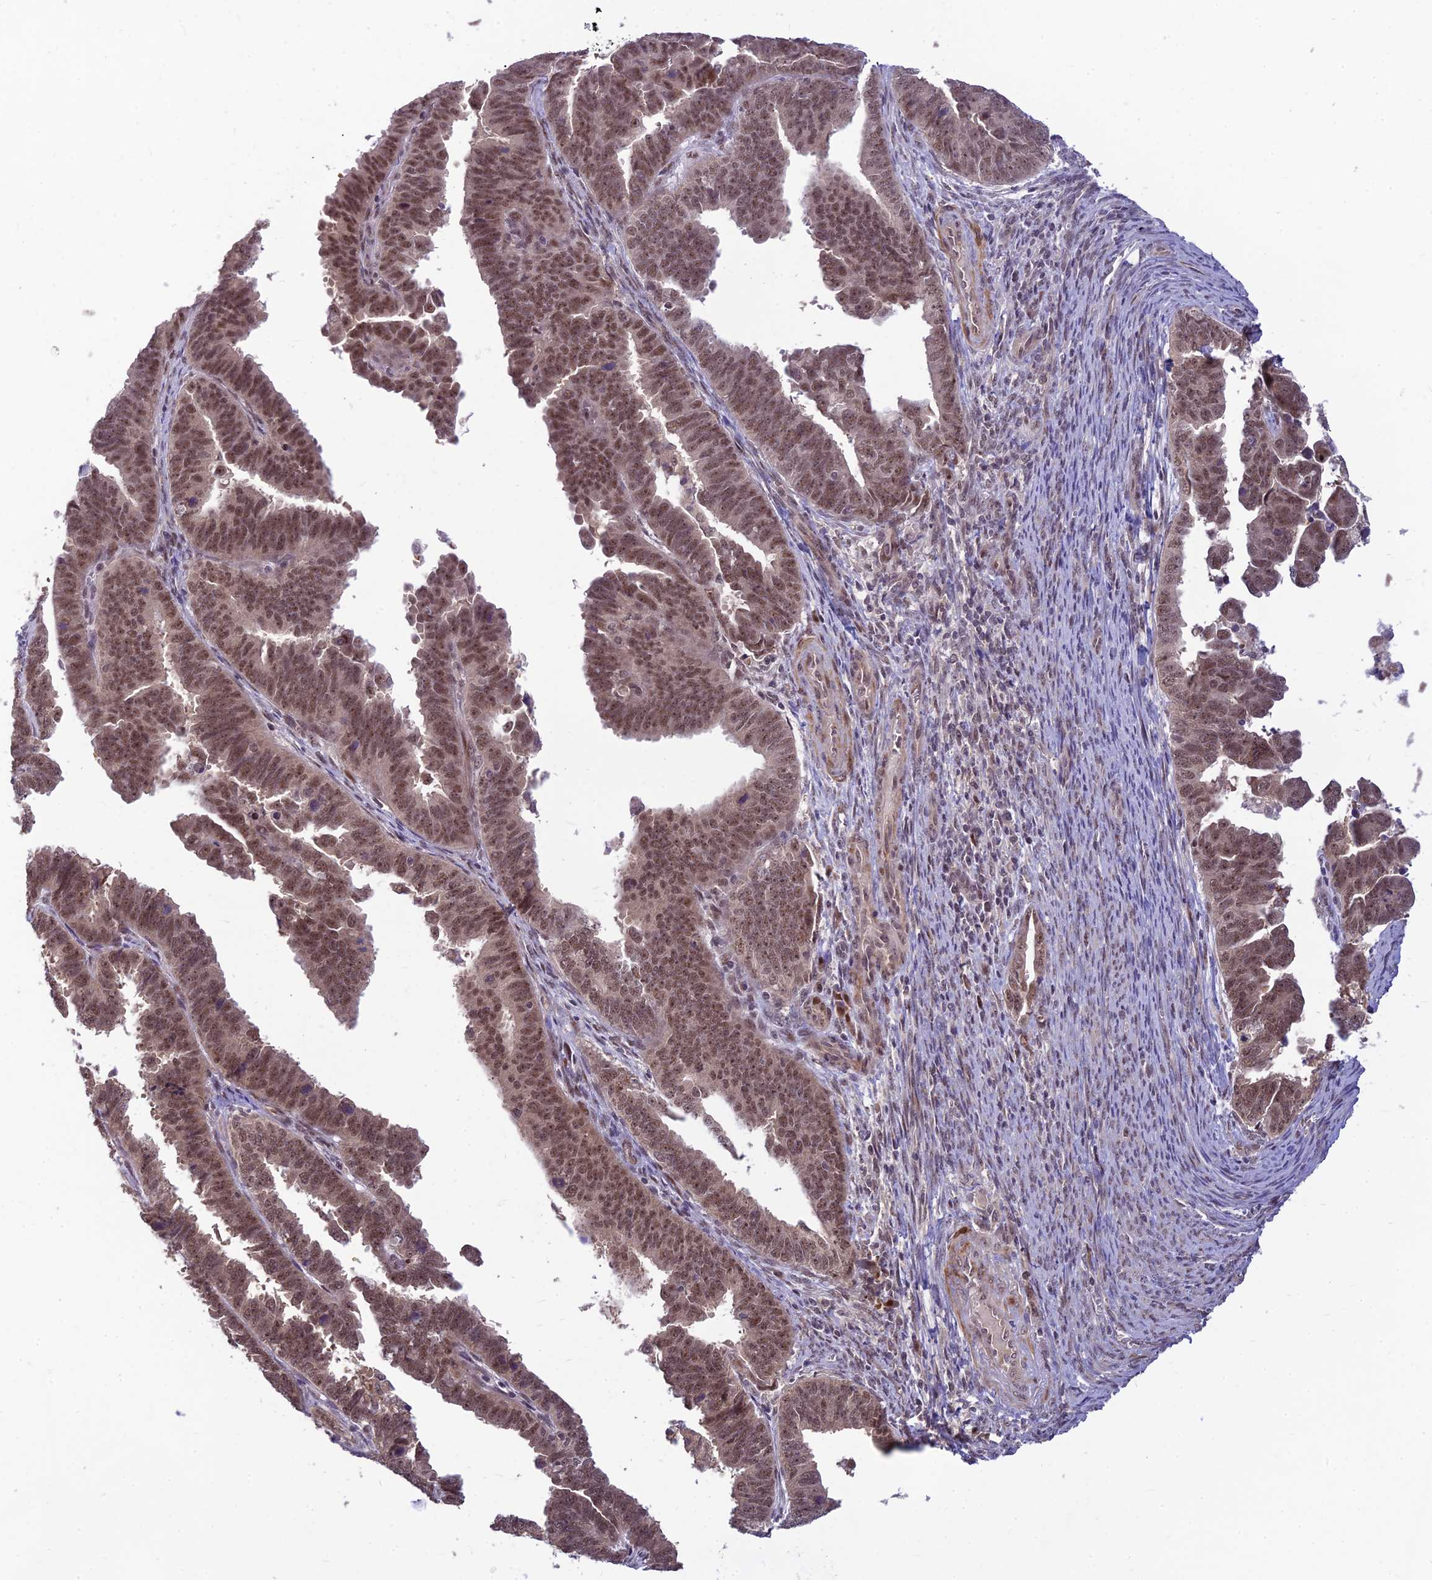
{"staining": {"intensity": "moderate", "quantity": ">75%", "location": "nuclear"}, "tissue": "endometrial cancer", "cell_type": "Tumor cells", "image_type": "cancer", "snomed": [{"axis": "morphology", "description": "Adenocarcinoma, NOS"}, {"axis": "topography", "description": "Endometrium"}], "caption": "Protein expression by IHC reveals moderate nuclear expression in about >75% of tumor cells in adenocarcinoma (endometrial). The protein is stained brown, and the nuclei are stained in blue (DAB (3,3'-diaminobenzidine) IHC with brightfield microscopy, high magnification).", "gene": "ASPDH", "patient": {"sex": "female", "age": 75}}